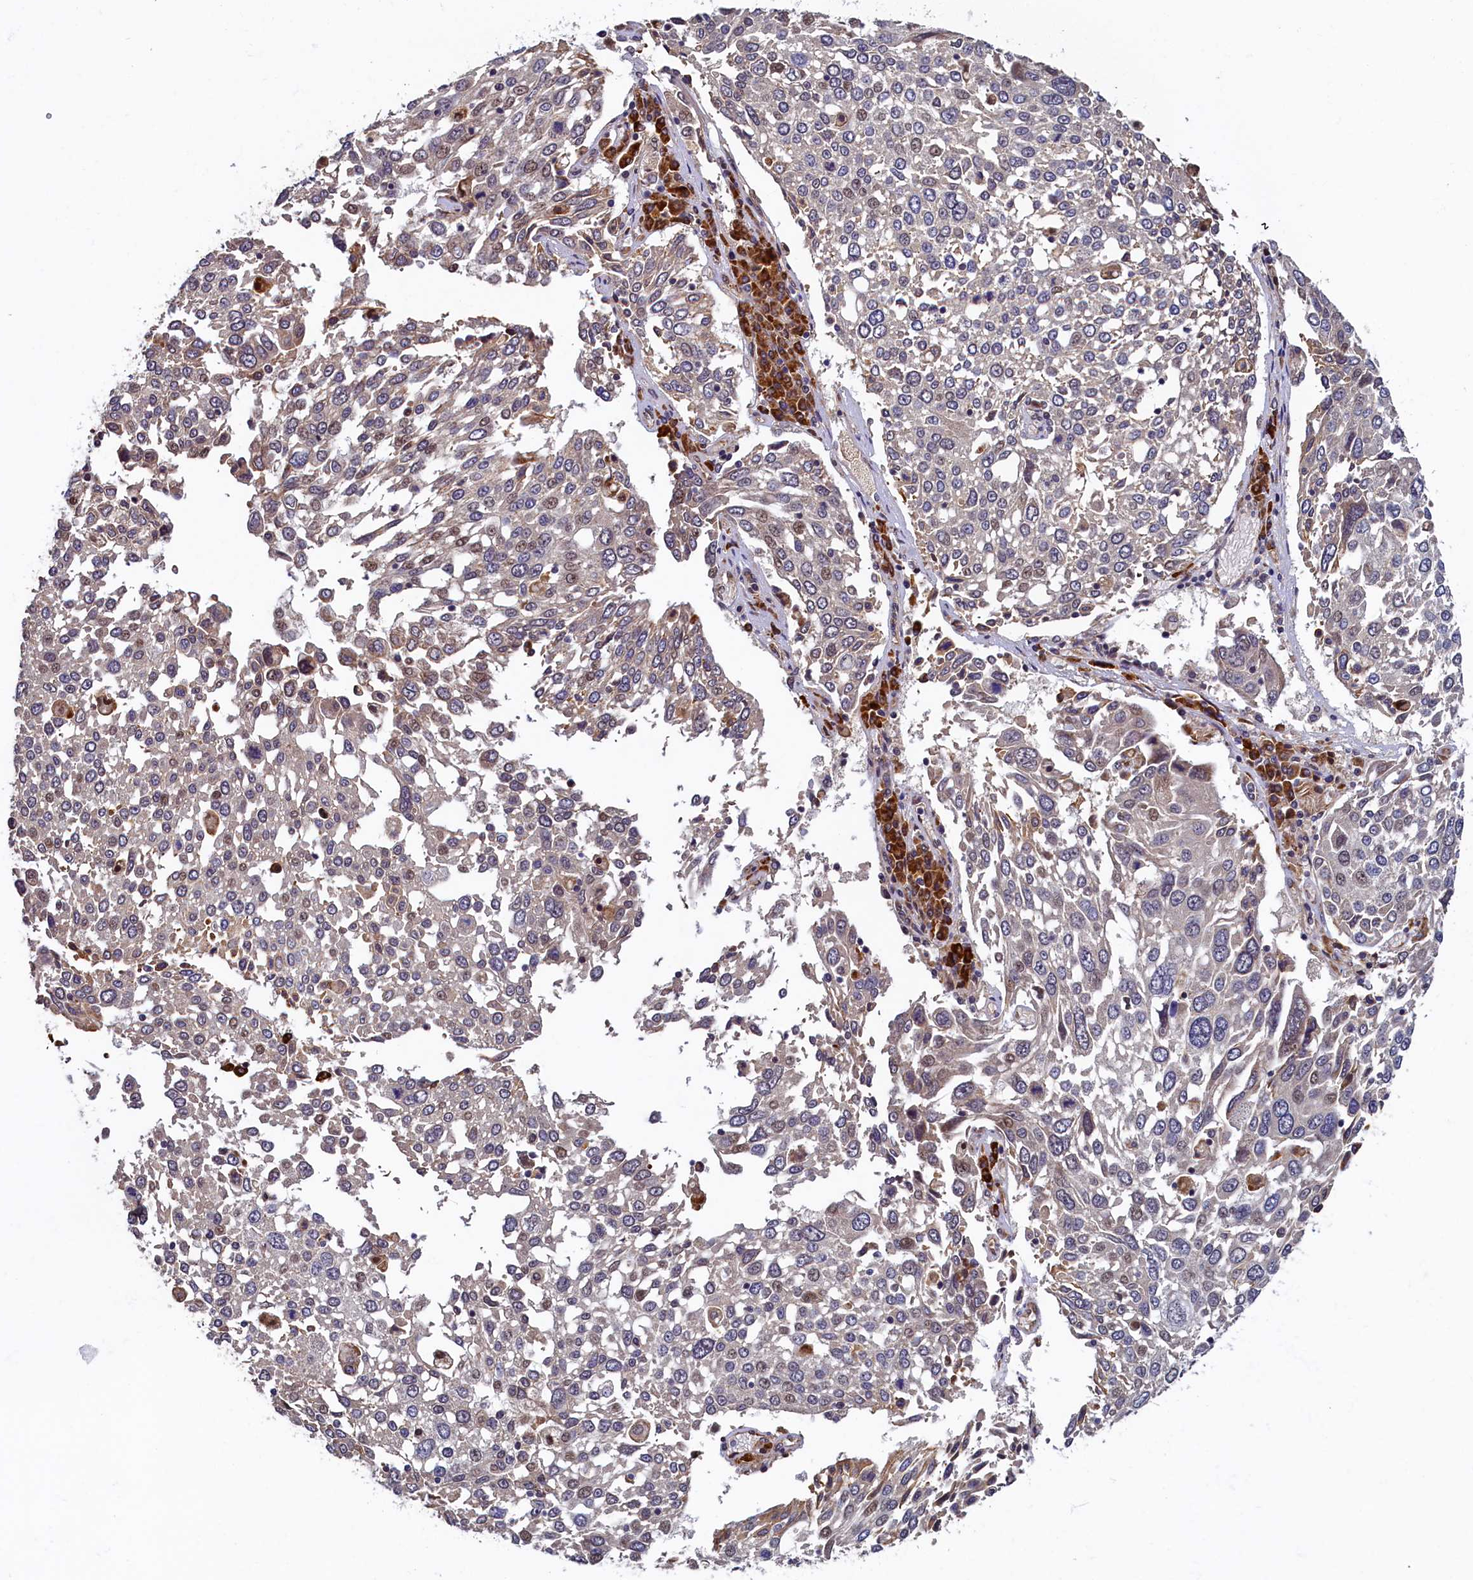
{"staining": {"intensity": "negative", "quantity": "none", "location": "none"}, "tissue": "lung cancer", "cell_type": "Tumor cells", "image_type": "cancer", "snomed": [{"axis": "morphology", "description": "Squamous cell carcinoma, NOS"}, {"axis": "topography", "description": "Lung"}], "caption": "Immunohistochemistry (IHC) photomicrograph of human lung cancer (squamous cell carcinoma) stained for a protein (brown), which reveals no expression in tumor cells.", "gene": "SLC16A14", "patient": {"sex": "male", "age": 65}}